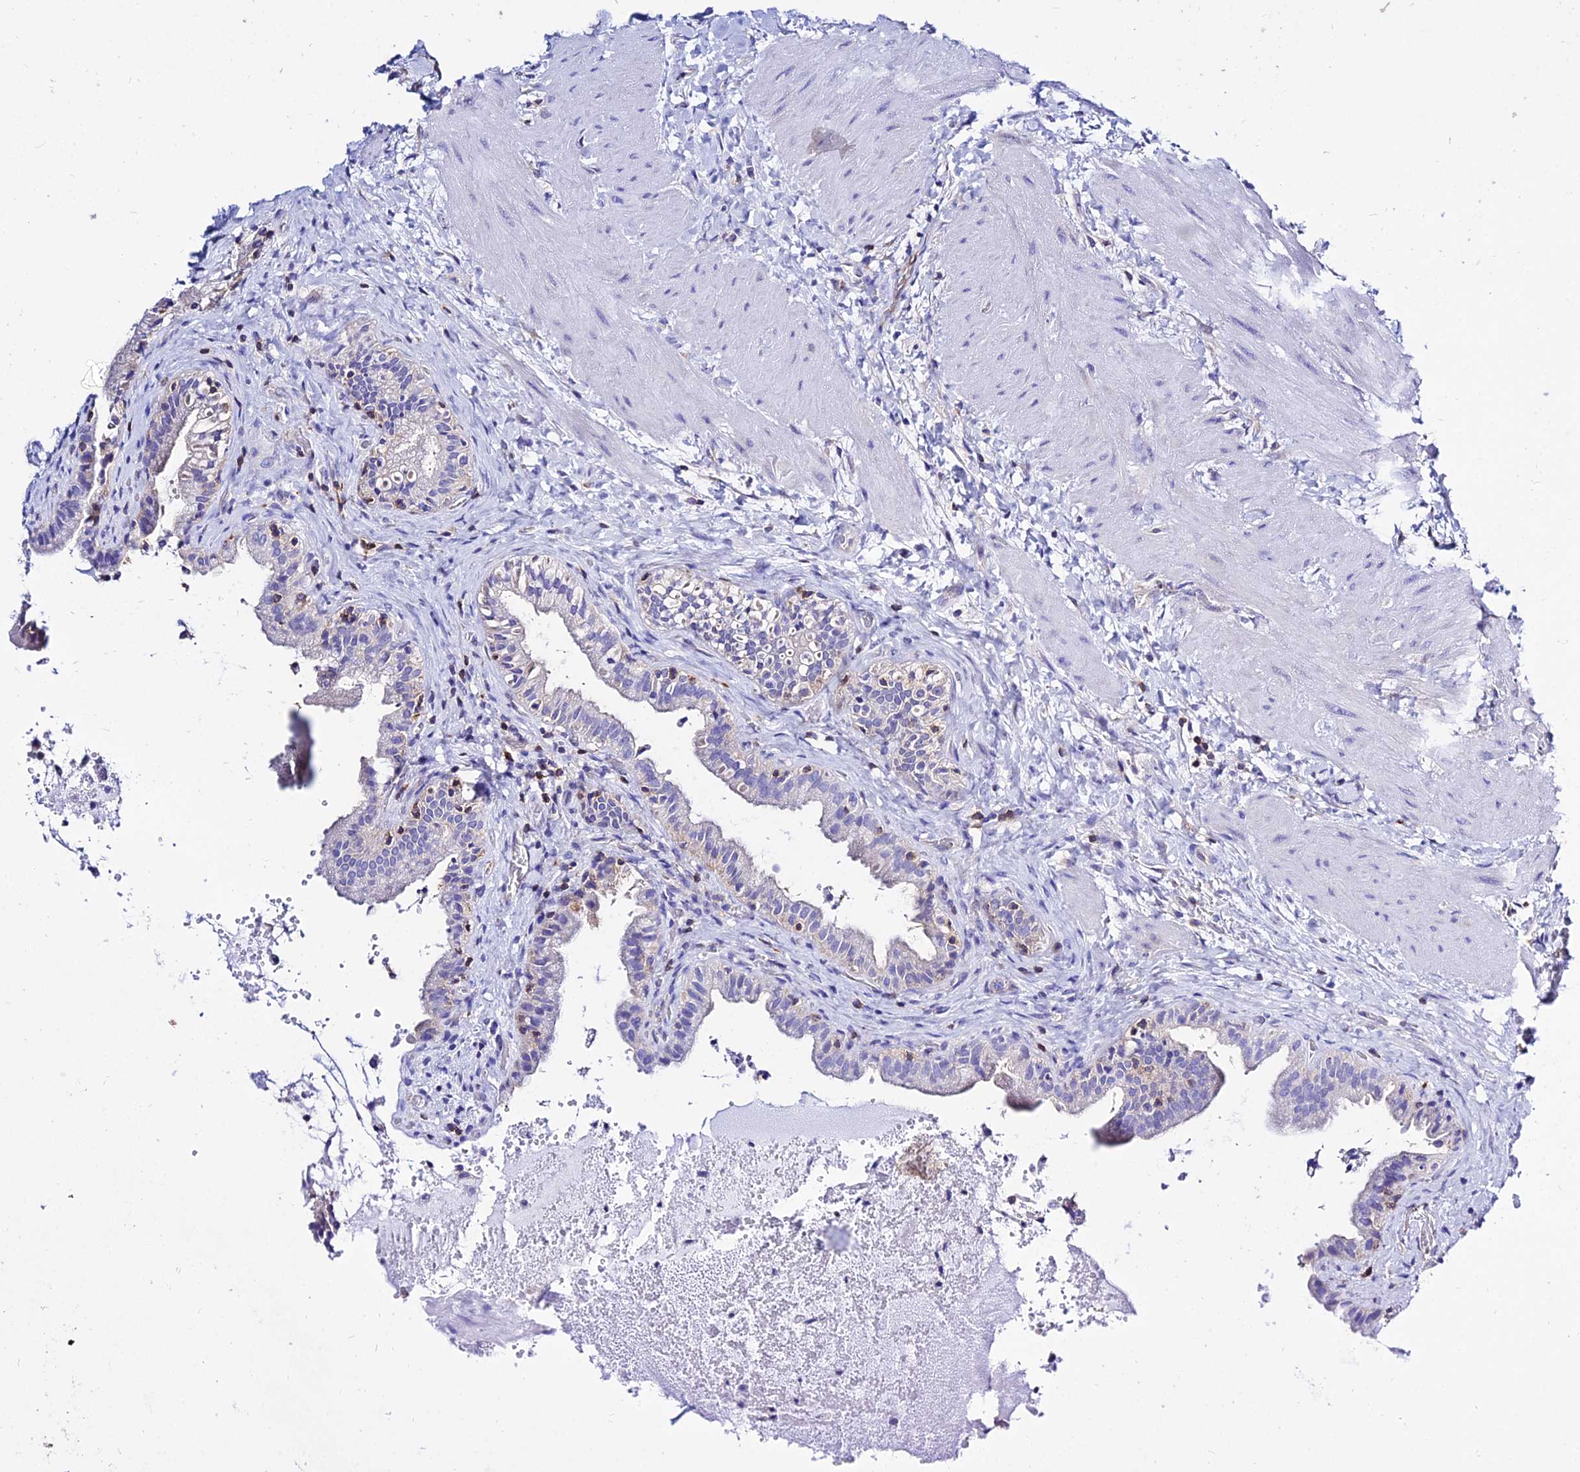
{"staining": {"intensity": "moderate", "quantity": "<25%", "location": "cytoplasmic/membranous"}, "tissue": "gallbladder", "cell_type": "Glandular cells", "image_type": "normal", "snomed": [{"axis": "morphology", "description": "Normal tissue, NOS"}, {"axis": "topography", "description": "Gallbladder"}], "caption": "Gallbladder stained with immunohistochemistry (IHC) displays moderate cytoplasmic/membranous staining in about <25% of glandular cells. The staining is performed using DAB (3,3'-diaminobenzidine) brown chromogen to label protein expression. The nuclei are counter-stained blue using hematoxylin.", "gene": "S100A16", "patient": {"sex": "male", "age": 24}}